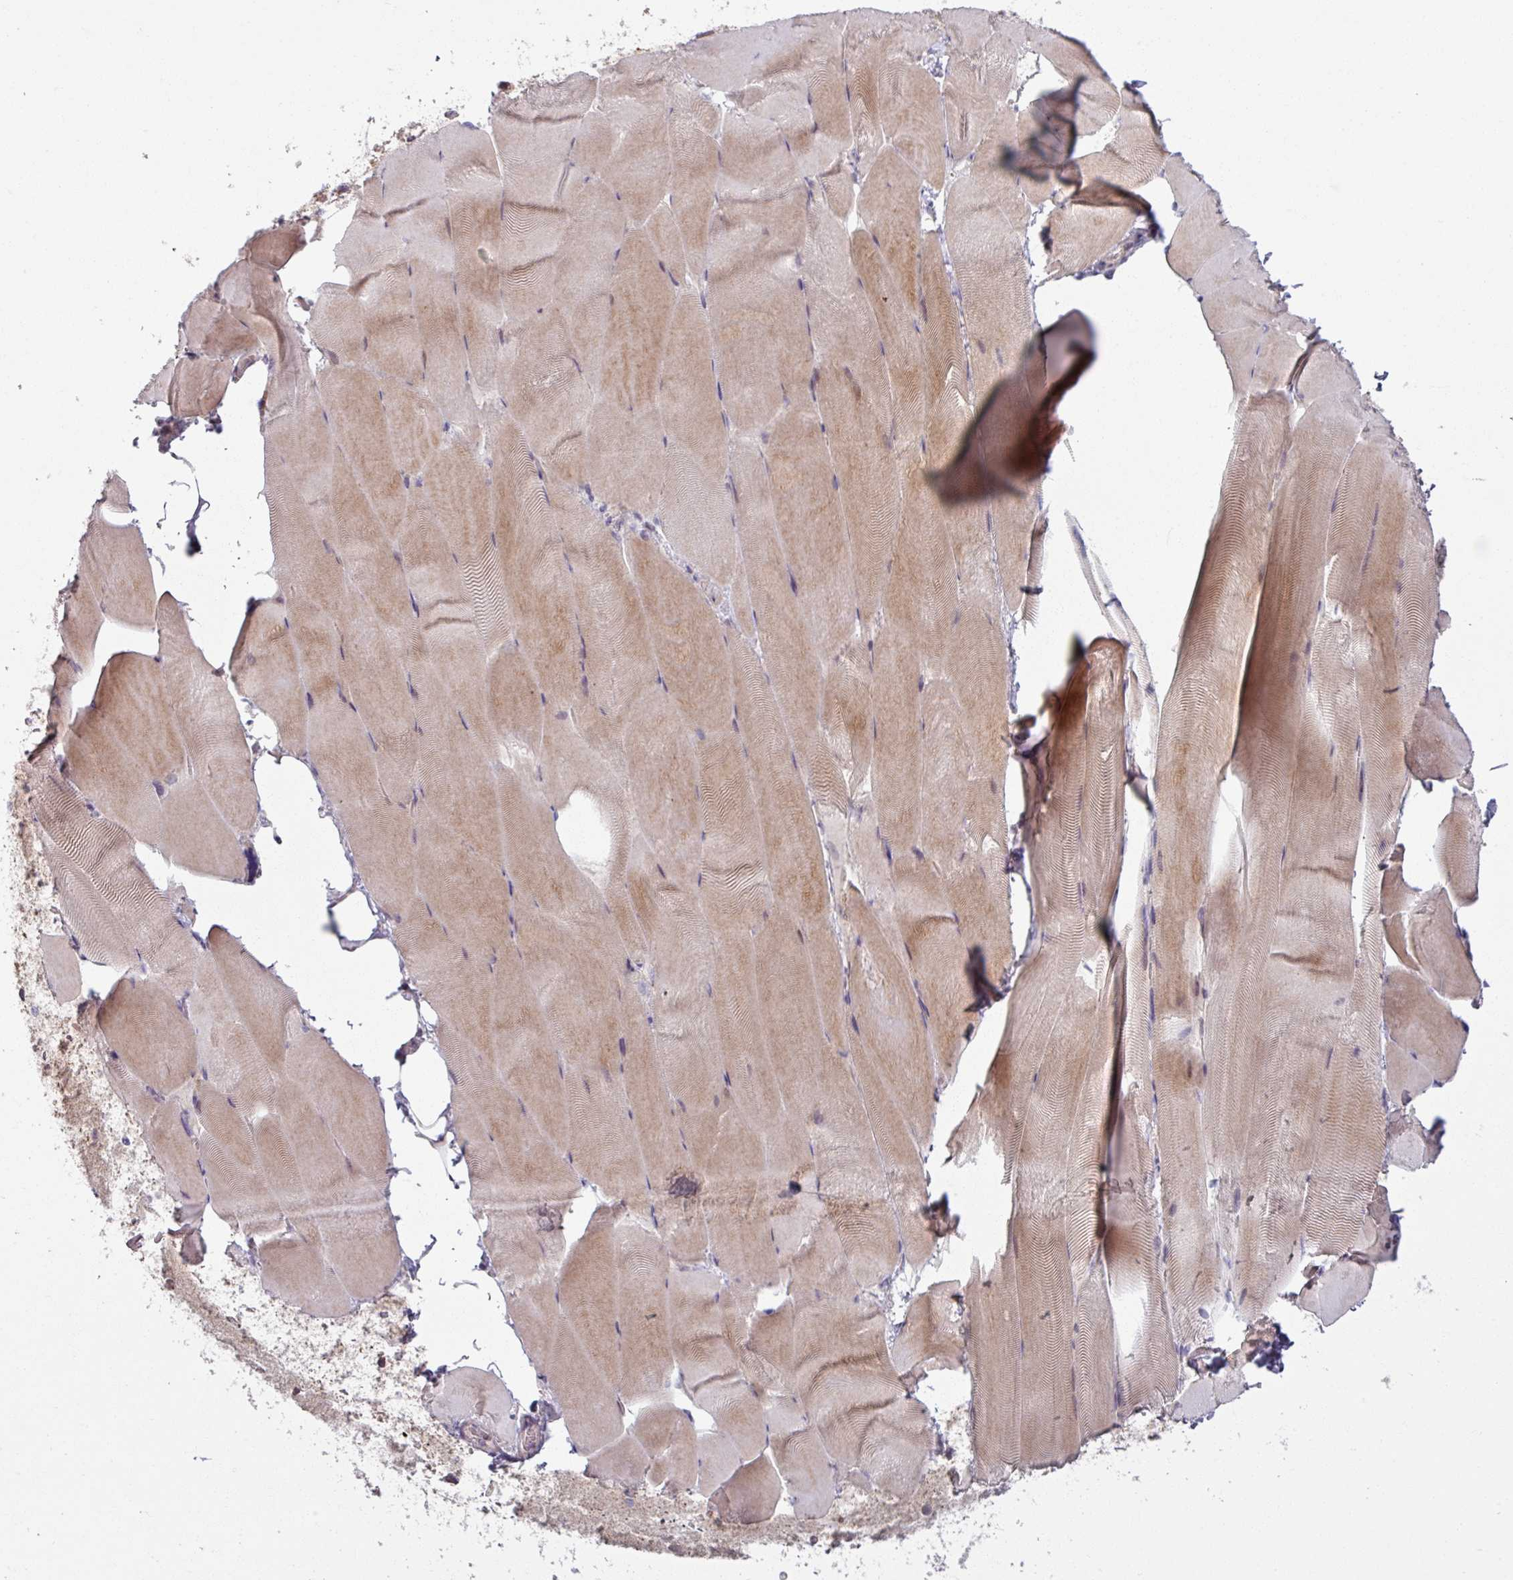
{"staining": {"intensity": "weak", "quantity": "25%-75%", "location": "cytoplasmic/membranous"}, "tissue": "skeletal muscle", "cell_type": "Myocytes", "image_type": "normal", "snomed": [{"axis": "morphology", "description": "Normal tissue, NOS"}, {"axis": "topography", "description": "Skeletal muscle"}], "caption": "Protein staining exhibits weak cytoplasmic/membranous positivity in about 25%-75% of myocytes in unremarkable skeletal muscle. (DAB IHC, brown staining for protein, blue staining for nuclei).", "gene": "OGFOD3", "patient": {"sex": "female", "age": 64}}